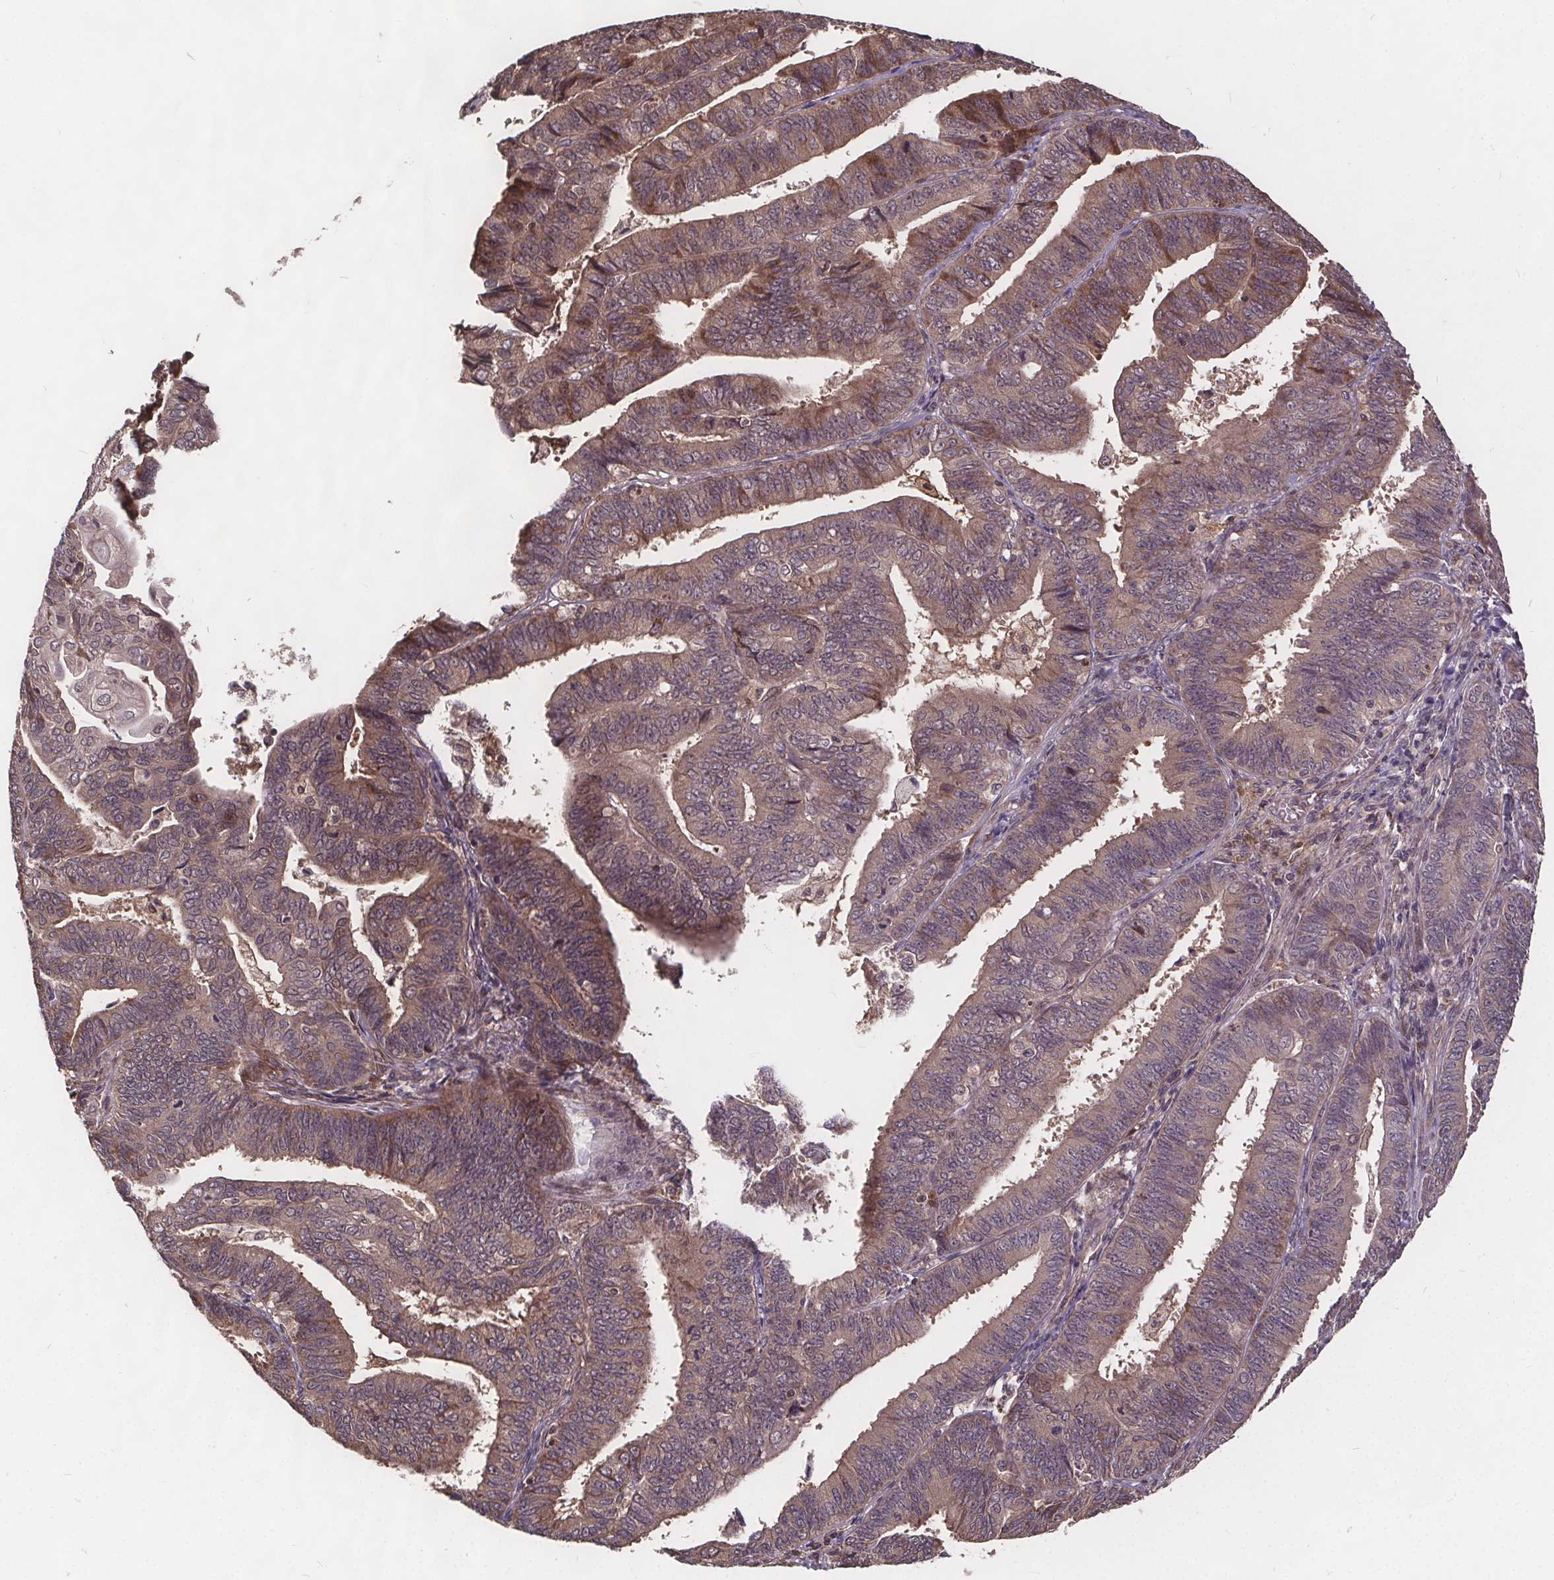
{"staining": {"intensity": "moderate", "quantity": "<25%", "location": "cytoplasmic/membranous"}, "tissue": "endometrial cancer", "cell_type": "Tumor cells", "image_type": "cancer", "snomed": [{"axis": "morphology", "description": "Adenocarcinoma, NOS"}, {"axis": "topography", "description": "Endometrium"}], "caption": "Protein expression analysis of adenocarcinoma (endometrial) shows moderate cytoplasmic/membranous staining in approximately <25% of tumor cells. The staining is performed using DAB brown chromogen to label protein expression. The nuclei are counter-stained blue using hematoxylin.", "gene": "USP9X", "patient": {"sex": "female", "age": 73}}